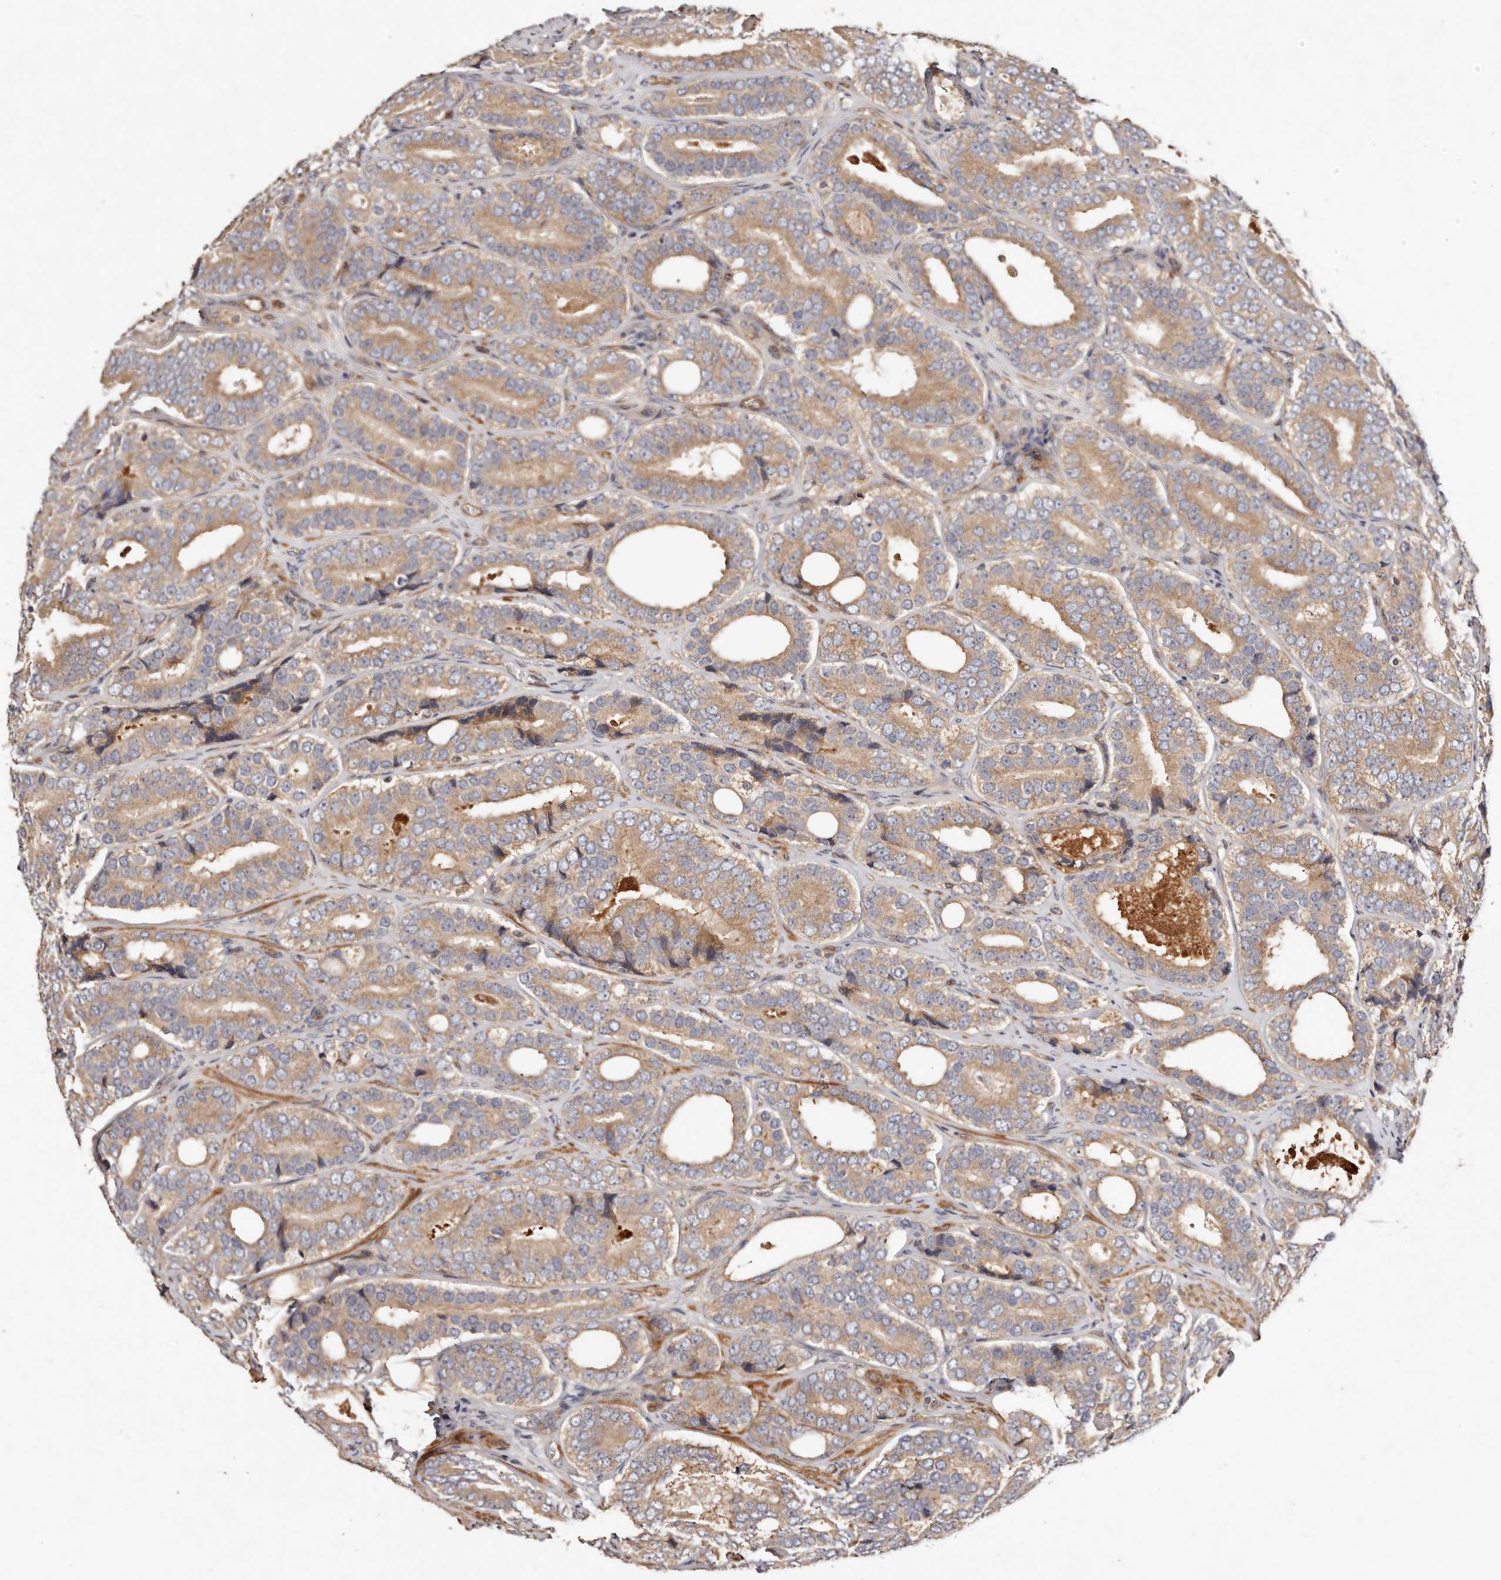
{"staining": {"intensity": "moderate", "quantity": ">75%", "location": "cytoplasmic/membranous"}, "tissue": "prostate cancer", "cell_type": "Tumor cells", "image_type": "cancer", "snomed": [{"axis": "morphology", "description": "Adenocarcinoma, High grade"}, {"axis": "topography", "description": "Prostate"}], "caption": "Adenocarcinoma (high-grade) (prostate) stained for a protein displays moderate cytoplasmic/membranous positivity in tumor cells. The staining was performed using DAB (3,3'-diaminobenzidine), with brown indicating positive protein expression. Nuclei are stained blue with hematoxylin.", "gene": "MACF1", "patient": {"sex": "male", "age": 56}}